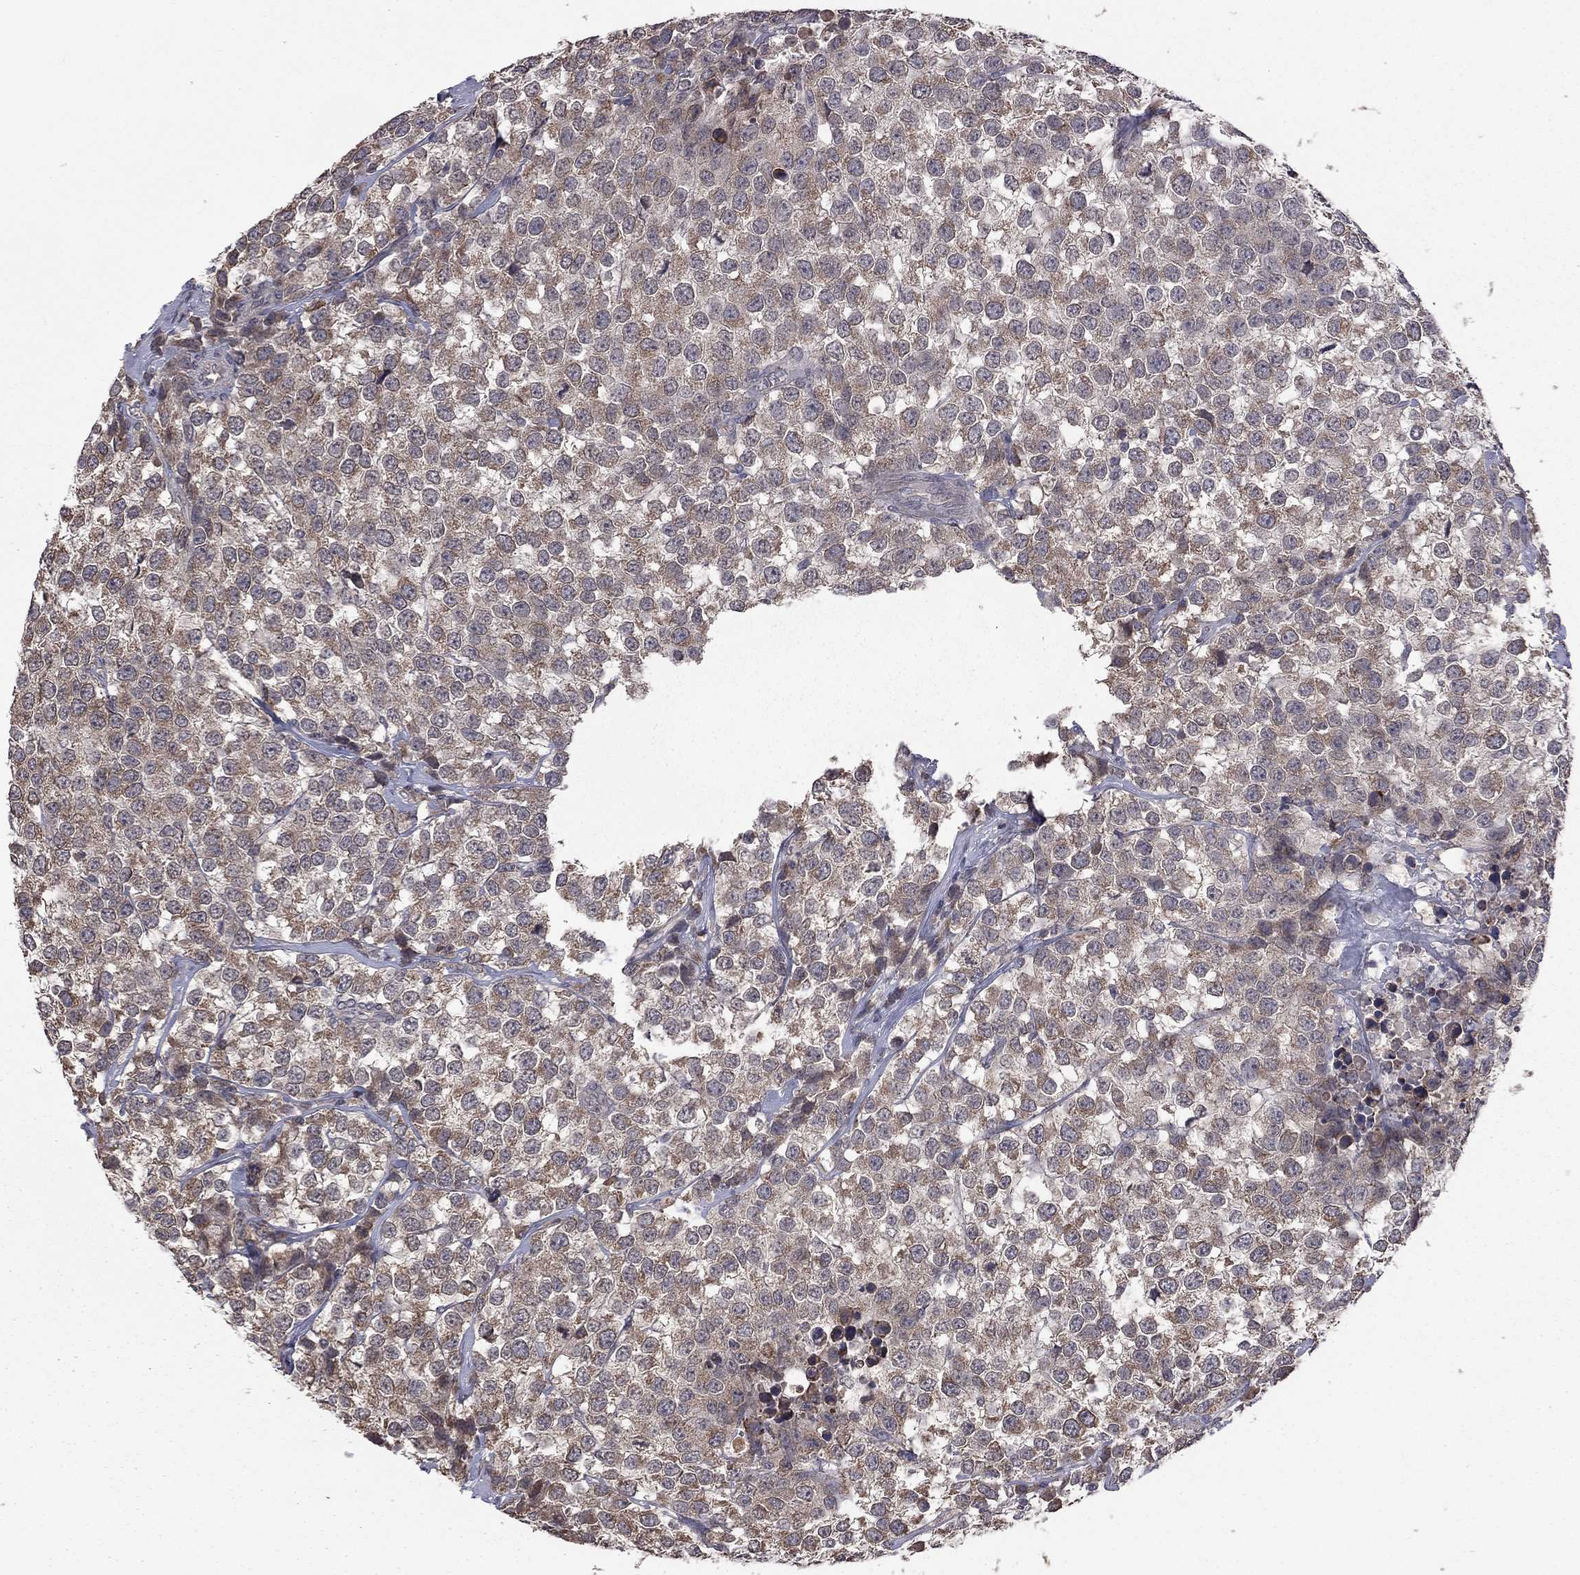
{"staining": {"intensity": "moderate", "quantity": "25%-75%", "location": "cytoplasmic/membranous"}, "tissue": "testis cancer", "cell_type": "Tumor cells", "image_type": "cancer", "snomed": [{"axis": "morphology", "description": "Seminoma, NOS"}, {"axis": "topography", "description": "Testis"}], "caption": "Moderate cytoplasmic/membranous positivity for a protein is present in about 25%-75% of tumor cells of testis cancer (seminoma) using immunohistochemistry.", "gene": "TSNARE1", "patient": {"sex": "male", "age": 59}}